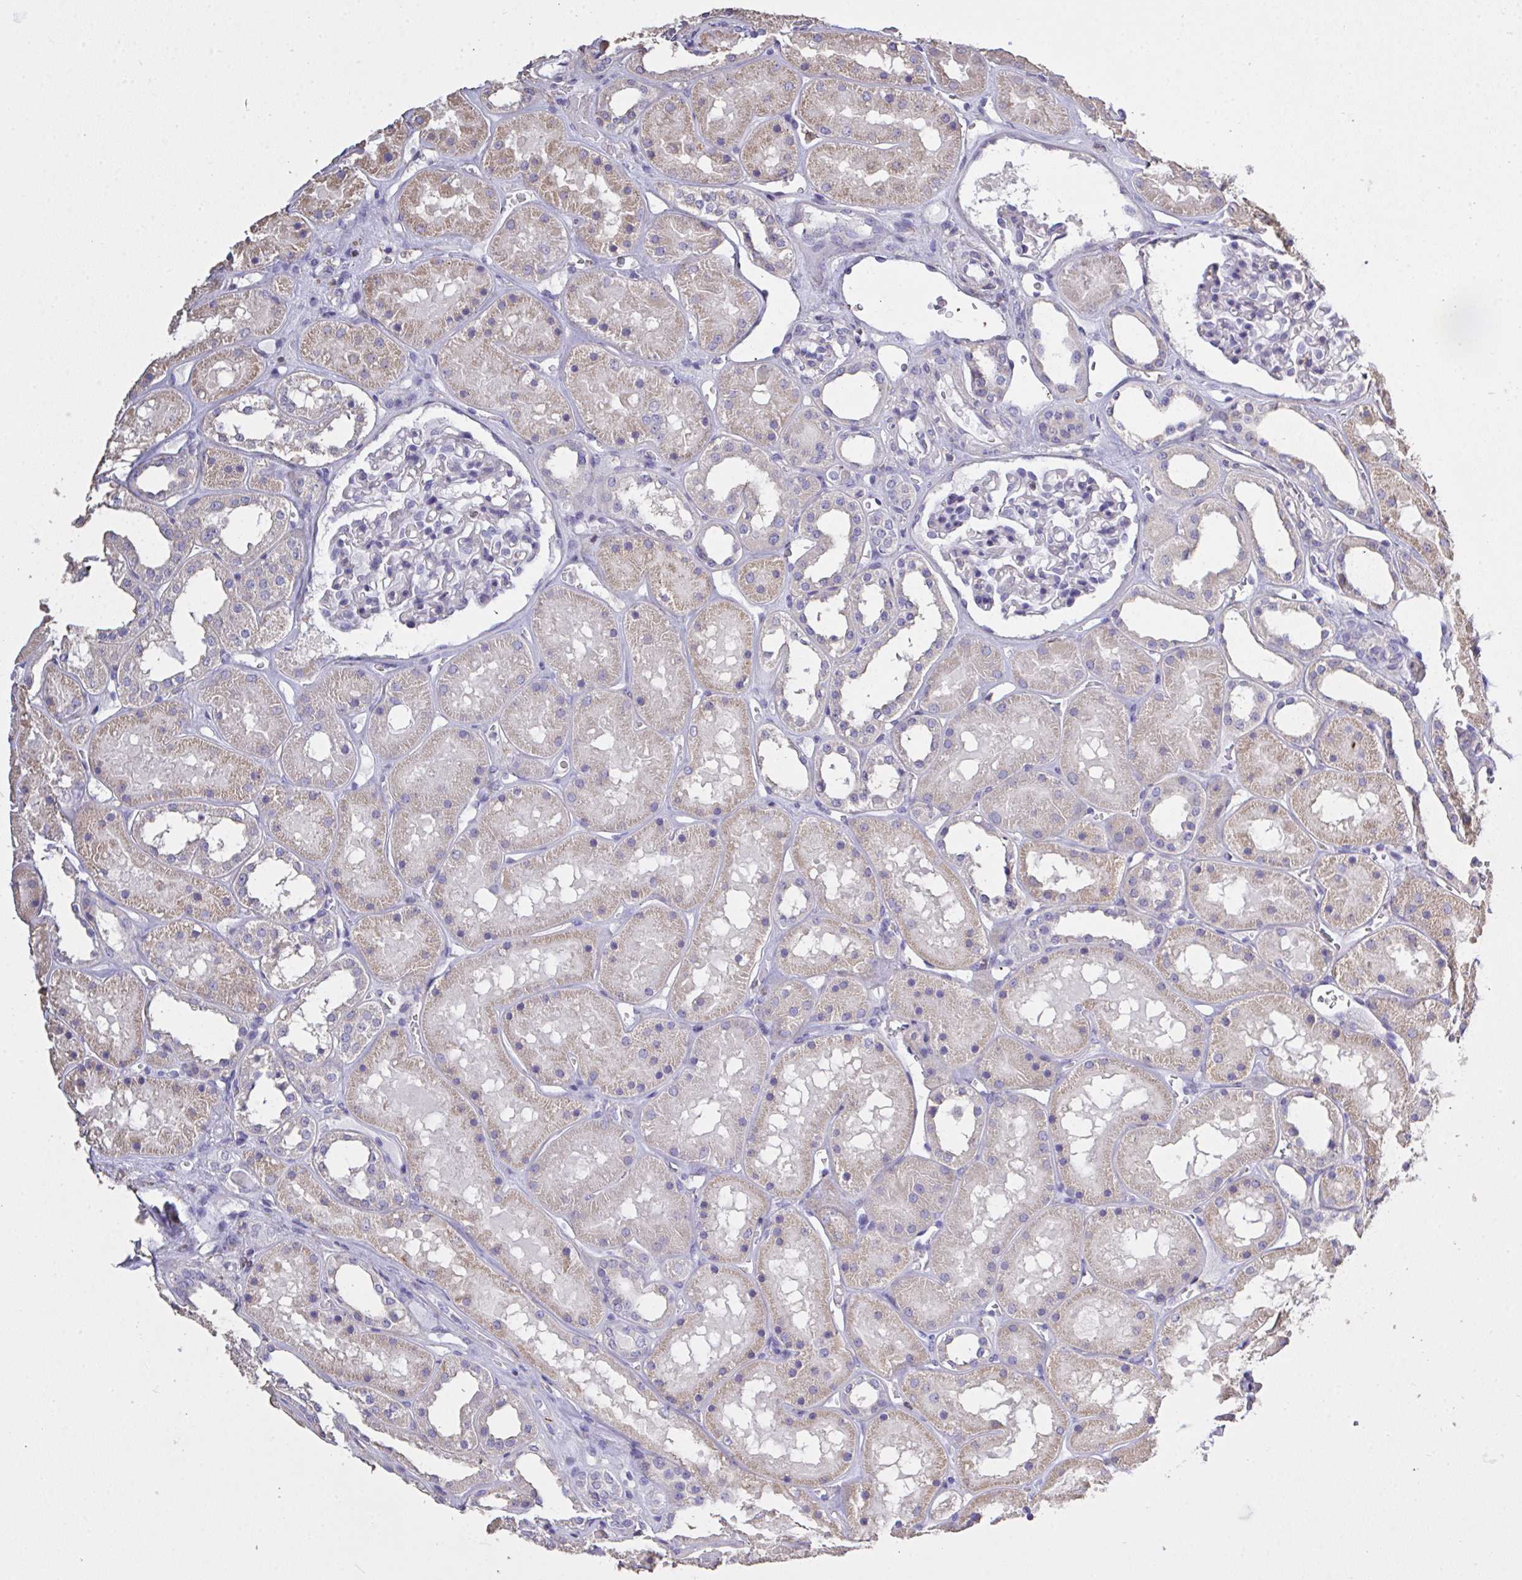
{"staining": {"intensity": "negative", "quantity": "none", "location": "none"}, "tissue": "kidney", "cell_type": "Cells in glomeruli", "image_type": "normal", "snomed": [{"axis": "morphology", "description": "Normal tissue, NOS"}, {"axis": "topography", "description": "Kidney"}], "caption": "High power microscopy image of an immunohistochemistry (IHC) photomicrograph of unremarkable kidney, revealing no significant staining in cells in glomeruli.", "gene": "IL23R", "patient": {"sex": "female", "age": 41}}